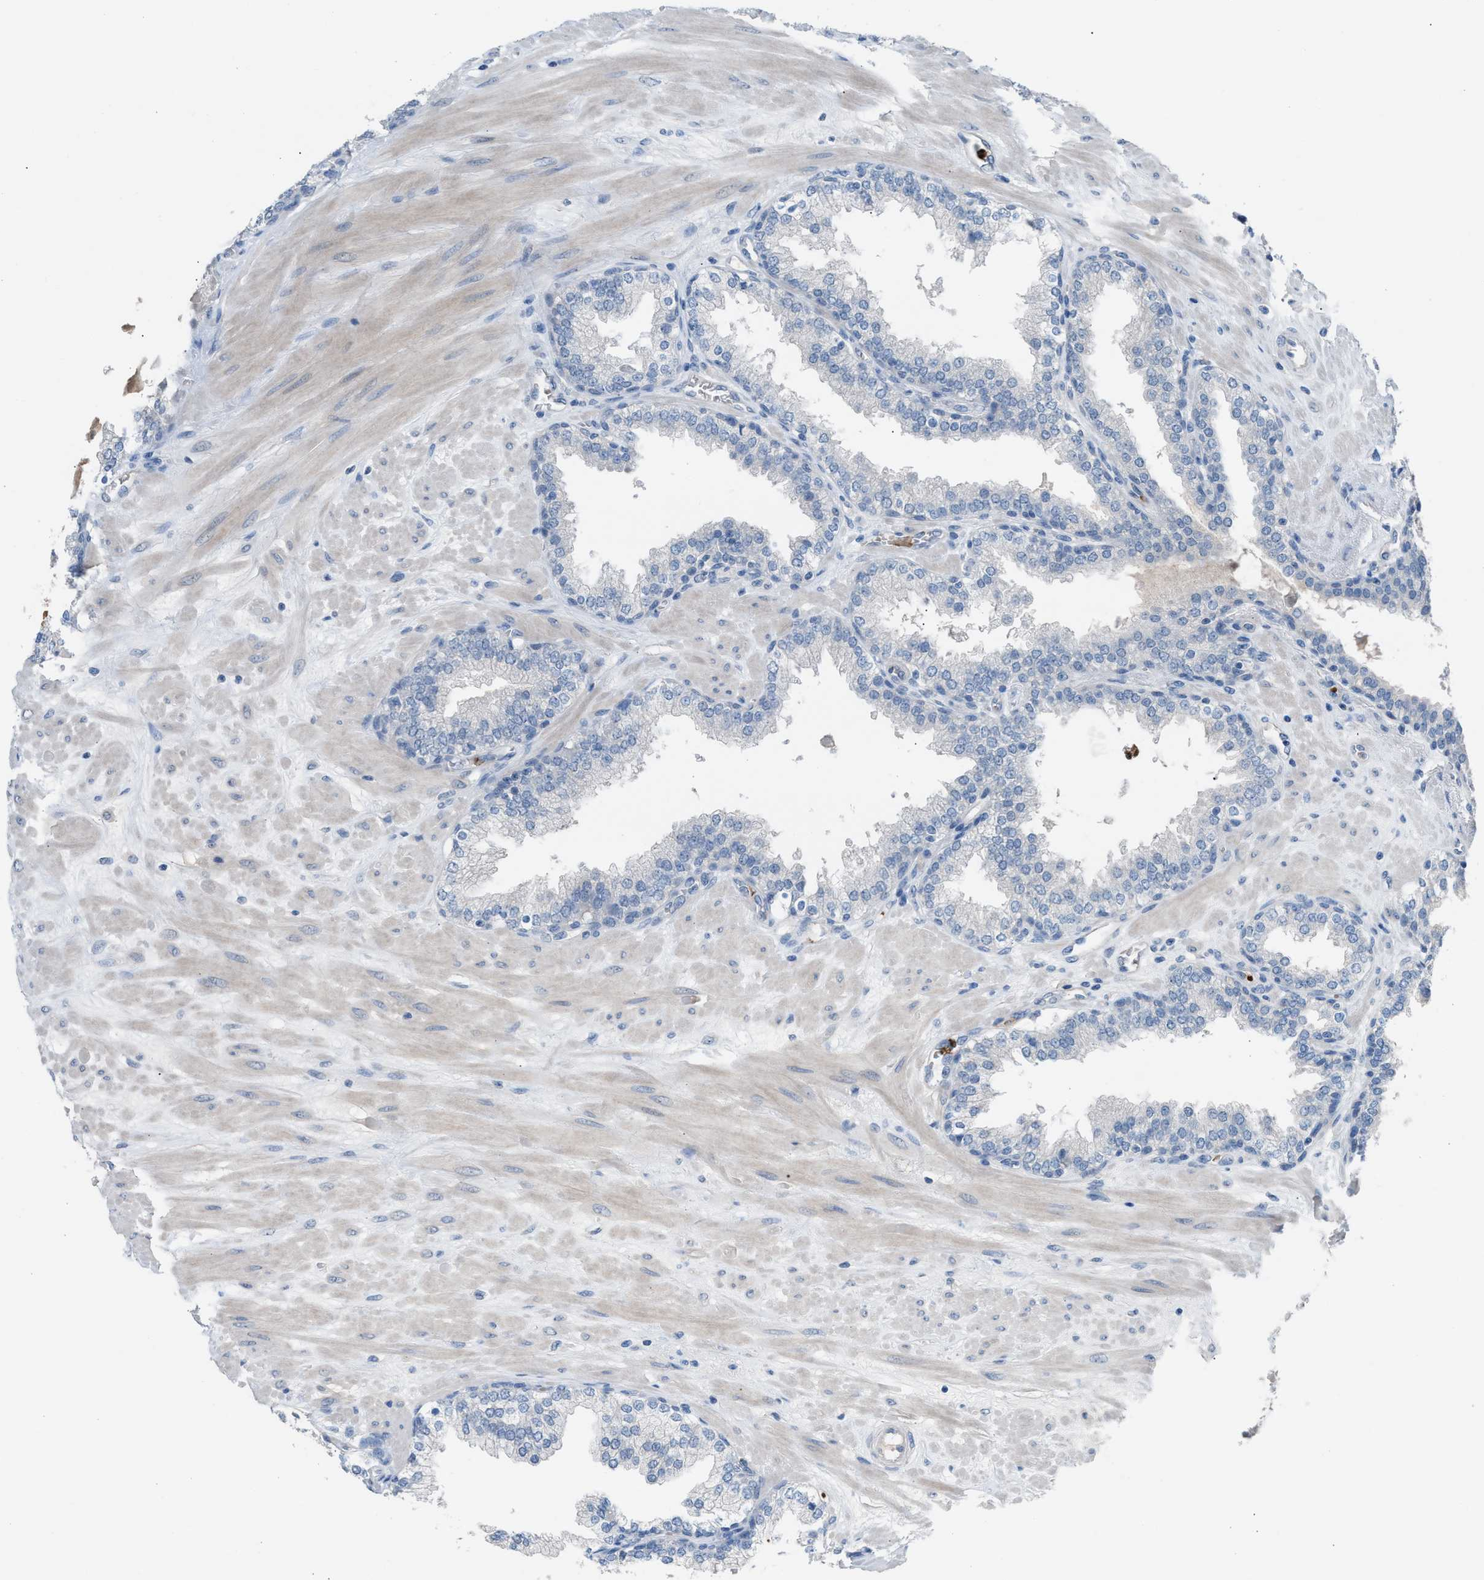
{"staining": {"intensity": "negative", "quantity": "none", "location": "none"}, "tissue": "prostate", "cell_type": "Glandular cells", "image_type": "normal", "snomed": [{"axis": "morphology", "description": "Normal tissue, NOS"}, {"axis": "topography", "description": "Prostate"}], "caption": "Protein analysis of unremarkable prostate demonstrates no significant expression in glandular cells.", "gene": "CFAP77", "patient": {"sex": "male", "age": 51}}